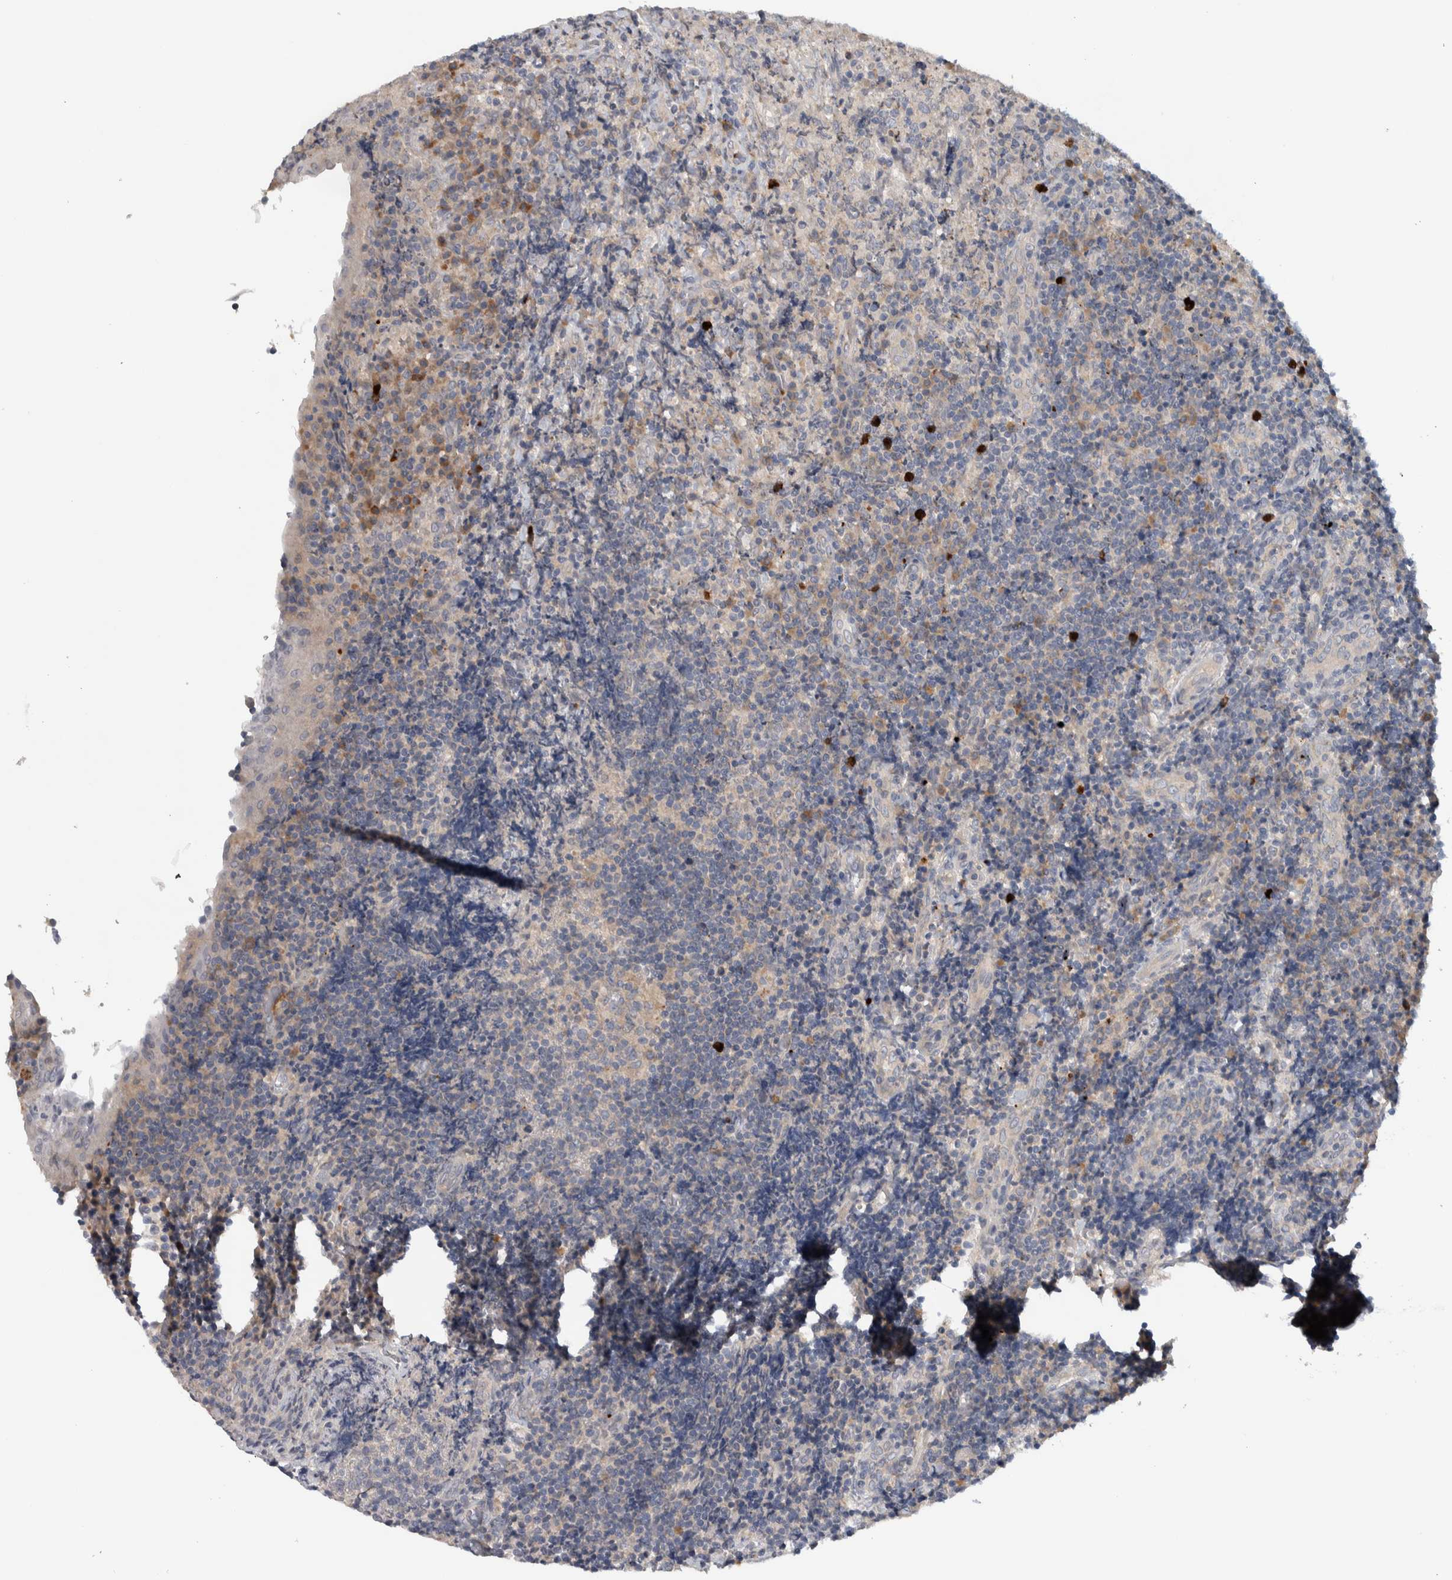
{"staining": {"intensity": "negative", "quantity": "none", "location": "none"}, "tissue": "lymphoma", "cell_type": "Tumor cells", "image_type": "cancer", "snomed": [{"axis": "morphology", "description": "Malignant lymphoma, non-Hodgkin's type, High grade"}, {"axis": "topography", "description": "Tonsil"}], "caption": "Tumor cells show no significant expression in lymphoma. (DAB immunohistochemistry, high magnification).", "gene": "ADPRM", "patient": {"sex": "female", "age": 36}}